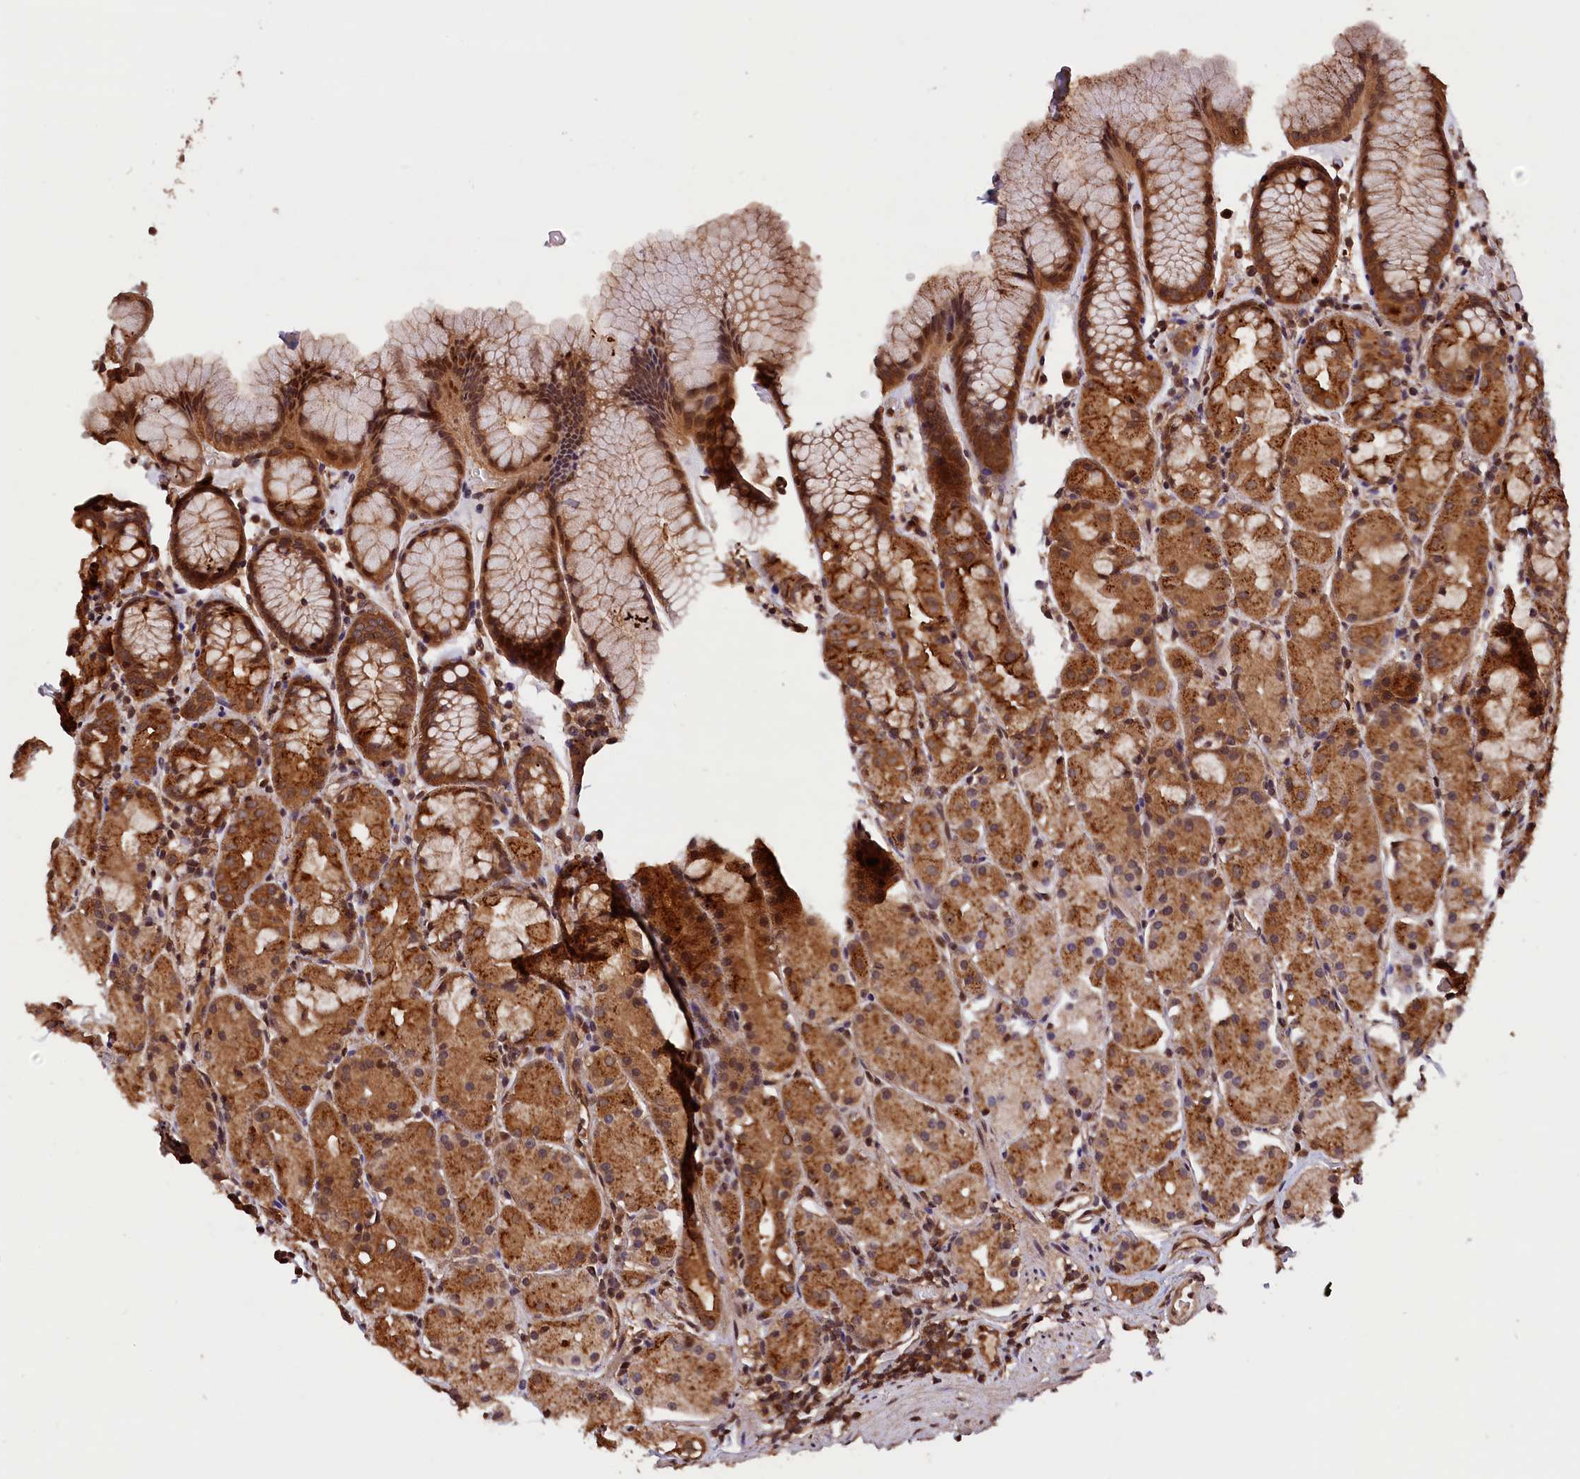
{"staining": {"intensity": "moderate", "quantity": ">75%", "location": "cytoplasmic/membranous,nuclear"}, "tissue": "stomach", "cell_type": "Glandular cells", "image_type": "normal", "snomed": [{"axis": "morphology", "description": "Normal tissue, NOS"}, {"axis": "topography", "description": "Stomach, upper"}], "caption": "An image showing moderate cytoplasmic/membranous,nuclear positivity in about >75% of glandular cells in unremarkable stomach, as visualized by brown immunohistochemical staining.", "gene": "IST1", "patient": {"sex": "male", "age": 47}}